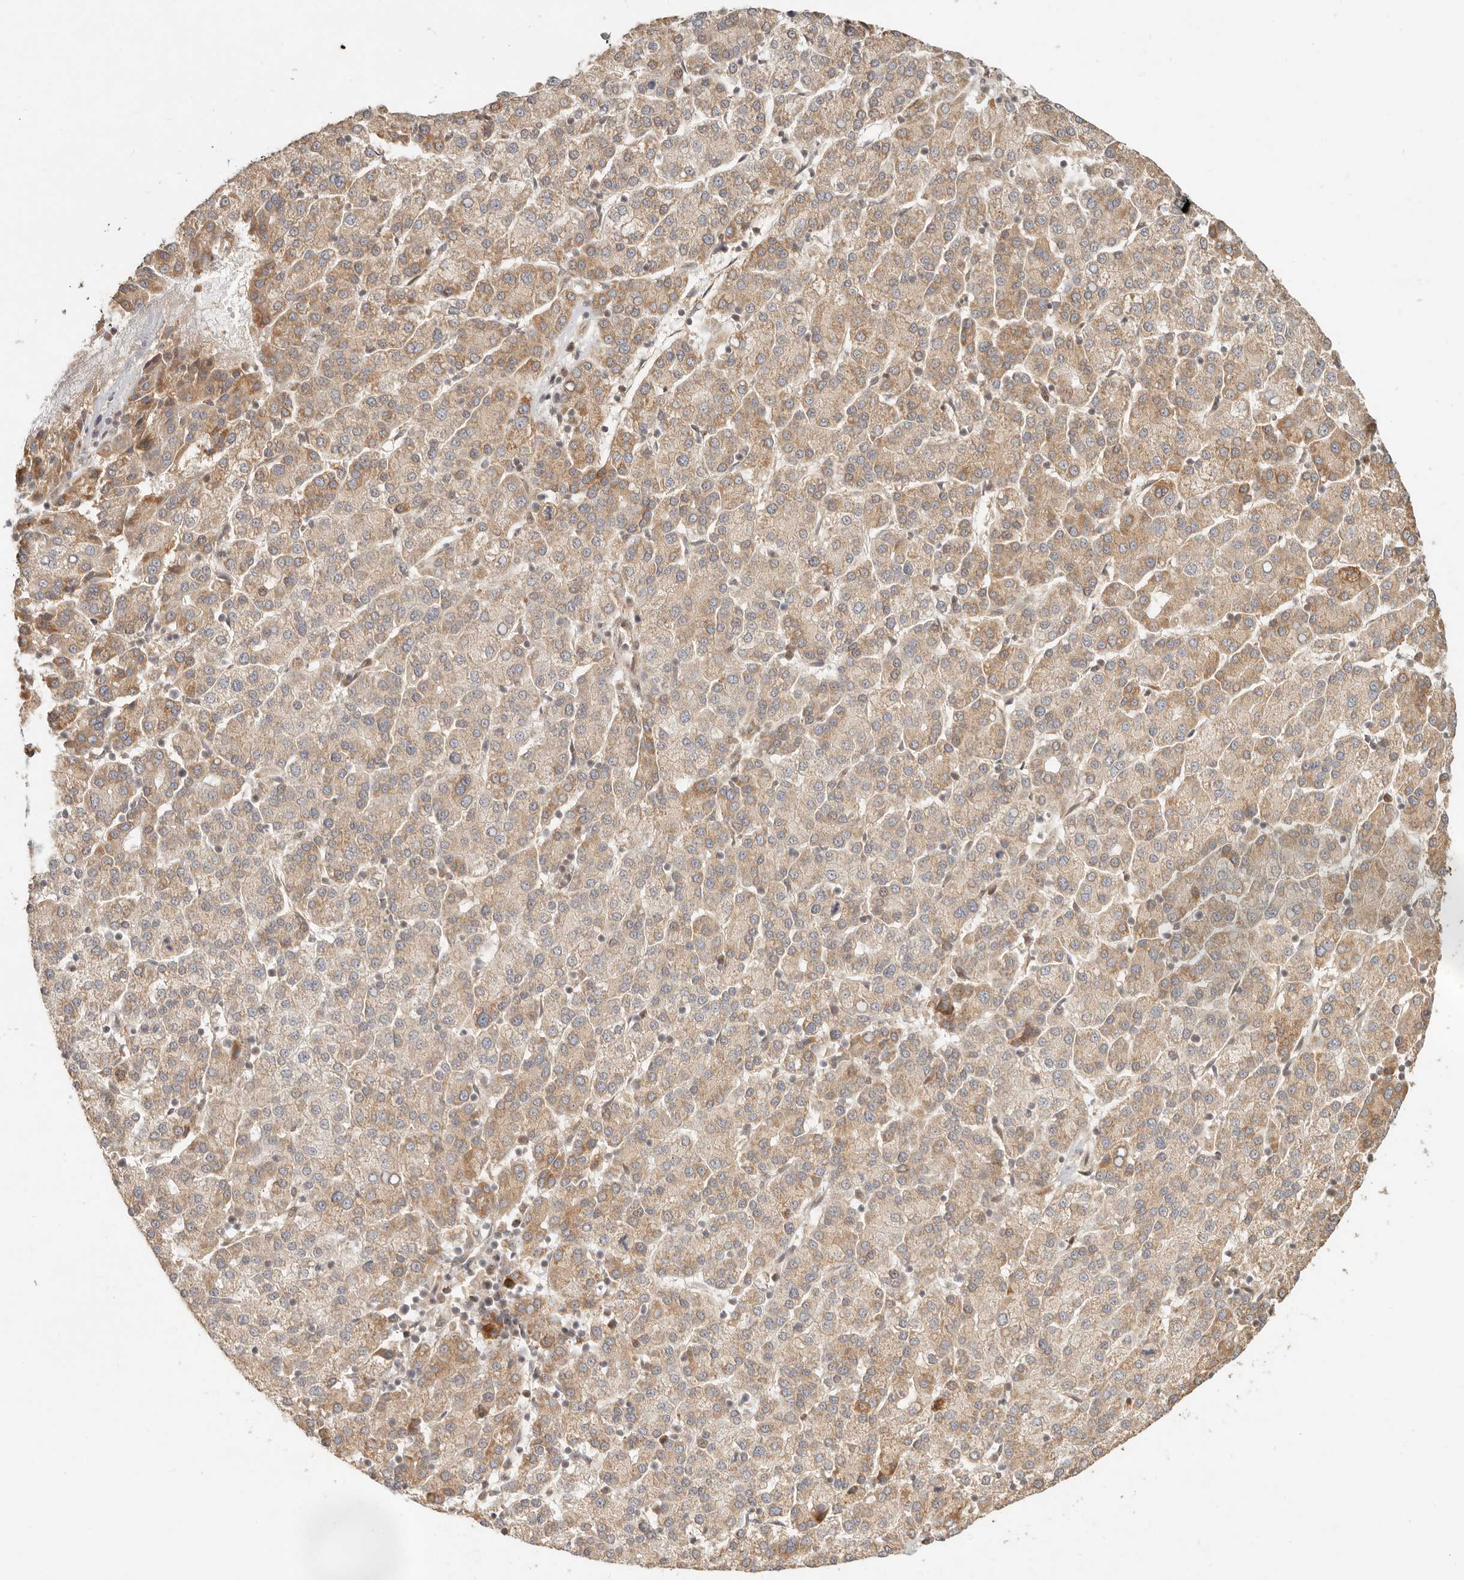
{"staining": {"intensity": "moderate", "quantity": ">75%", "location": "cytoplasmic/membranous"}, "tissue": "liver cancer", "cell_type": "Tumor cells", "image_type": "cancer", "snomed": [{"axis": "morphology", "description": "Carcinoma, Hepatocellular, NOS"}, {"axis": "topography", "description": "Liver"}], "caption": "Immunohistochemical staining of liver cancer demonstrates moderate cytoplasmic/membranous protein expression in about >75% of tumor cells.", "gene": "BAALC", "patient": {"sex": "female", "age": 58}}